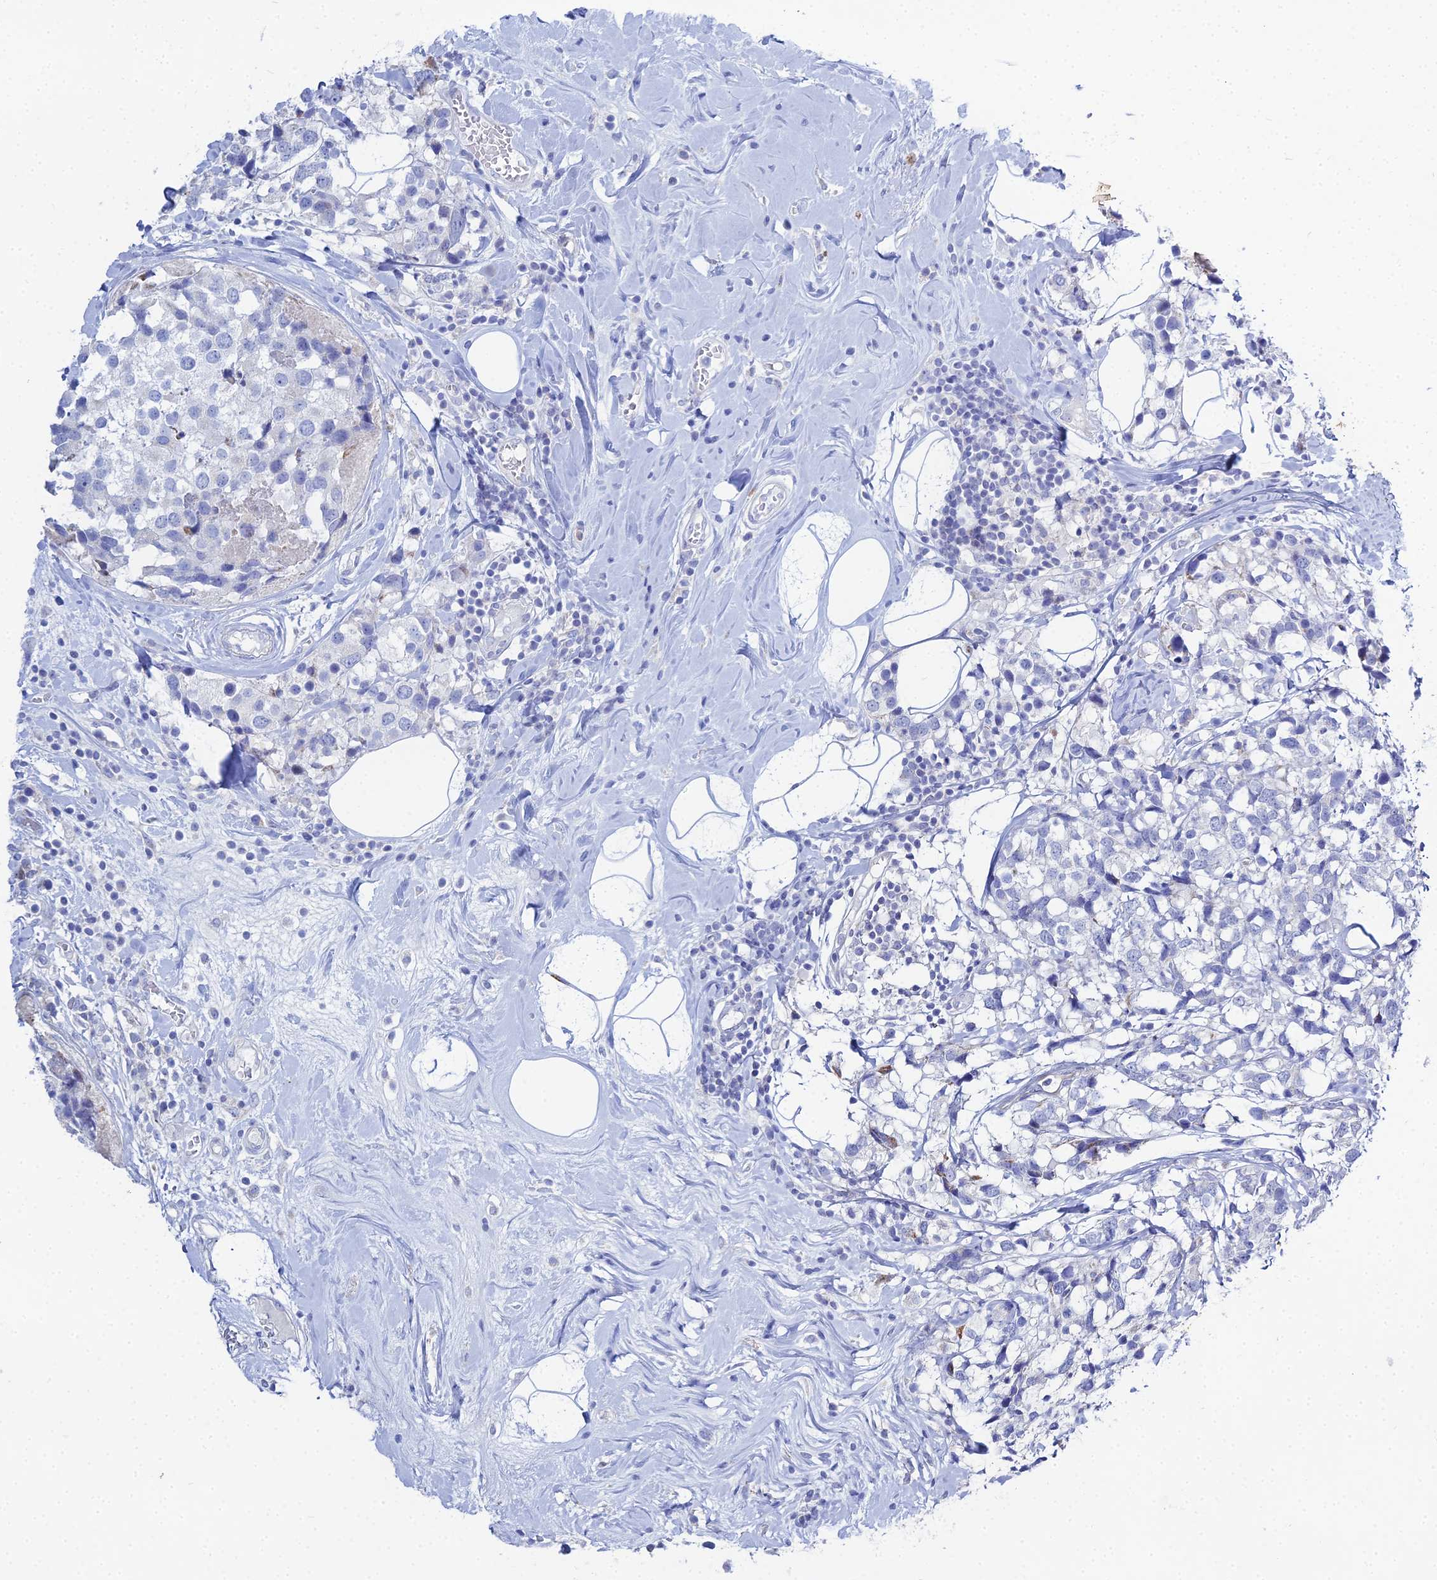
{"staining": {"intensity": "negative", "quantity": "none", "location": "none"}, "tissue": "breast cancer", "cell_type": "Tumor cells", "image_type": "cancer", "snomed": [{"axis": "morphology", "description": "Lobular carcinoma"}, {"axis": "topography", "description": "Breast"}], "caption": "High magnification brightfield microscopy of breast lobular carcinoma stained with DAB (brown) and counterstained with hematoxylin (blue): tumor cells show no significant positivity. (Immunohistochemistry (ihc), brightfield microscopy, high magnification).", "gene": "DHX34", "patient": {"sex": "female", "age": 59}}